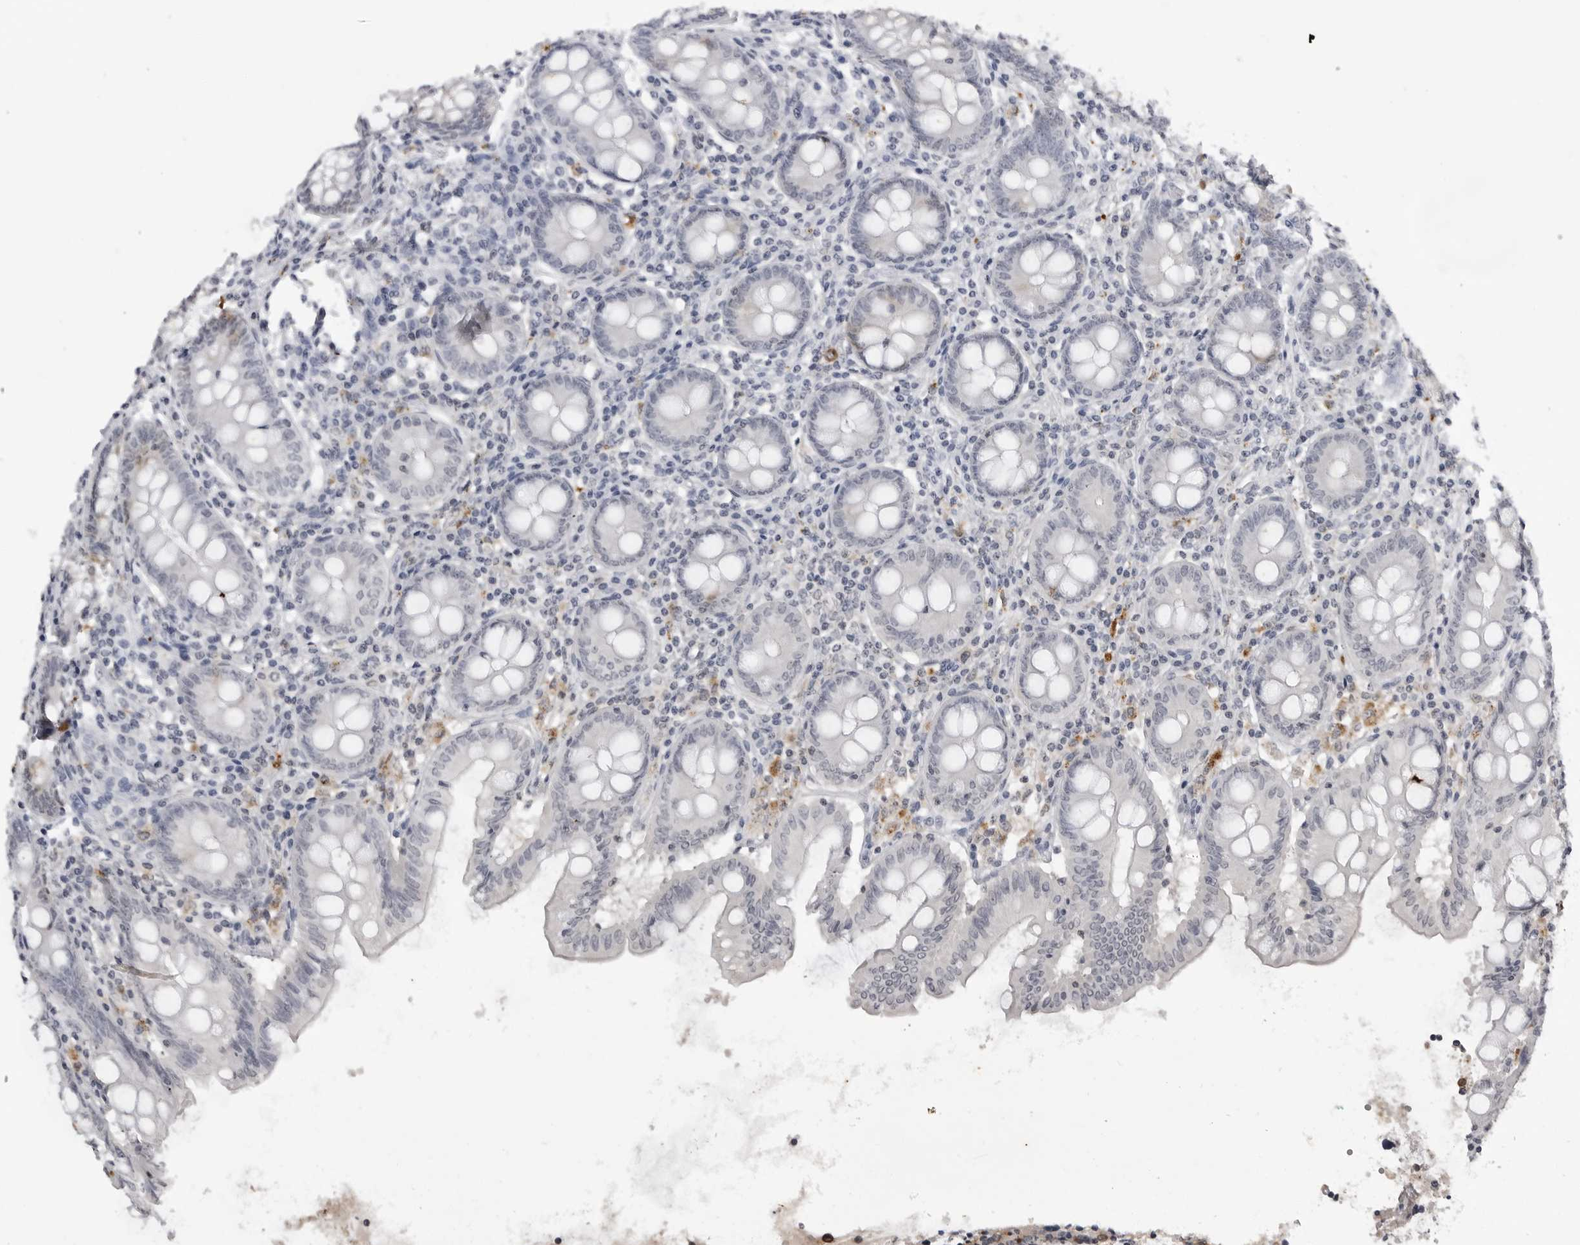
{"staining": {"intensity": "moderate", "quantity": "25%-75%", "location": "cytoplasmic/membranous"}, "tissue": "appendix", "cell_type": "Glandular cells", "image_type": "normal", "snomed": [{"axis": "morphology", "description": "Normal tissue, NOS"}, {"axis": "topography", "description": "Appendix"}], "caption": "Protein positivity by immunohistochemistry (IHC) reveals moderate cytoplasmic/membranous expression in about 25%-75% of glandular cells in benign appendix.", "gene": "RRM1", "patient": {"sex": "female", "age": 54}}